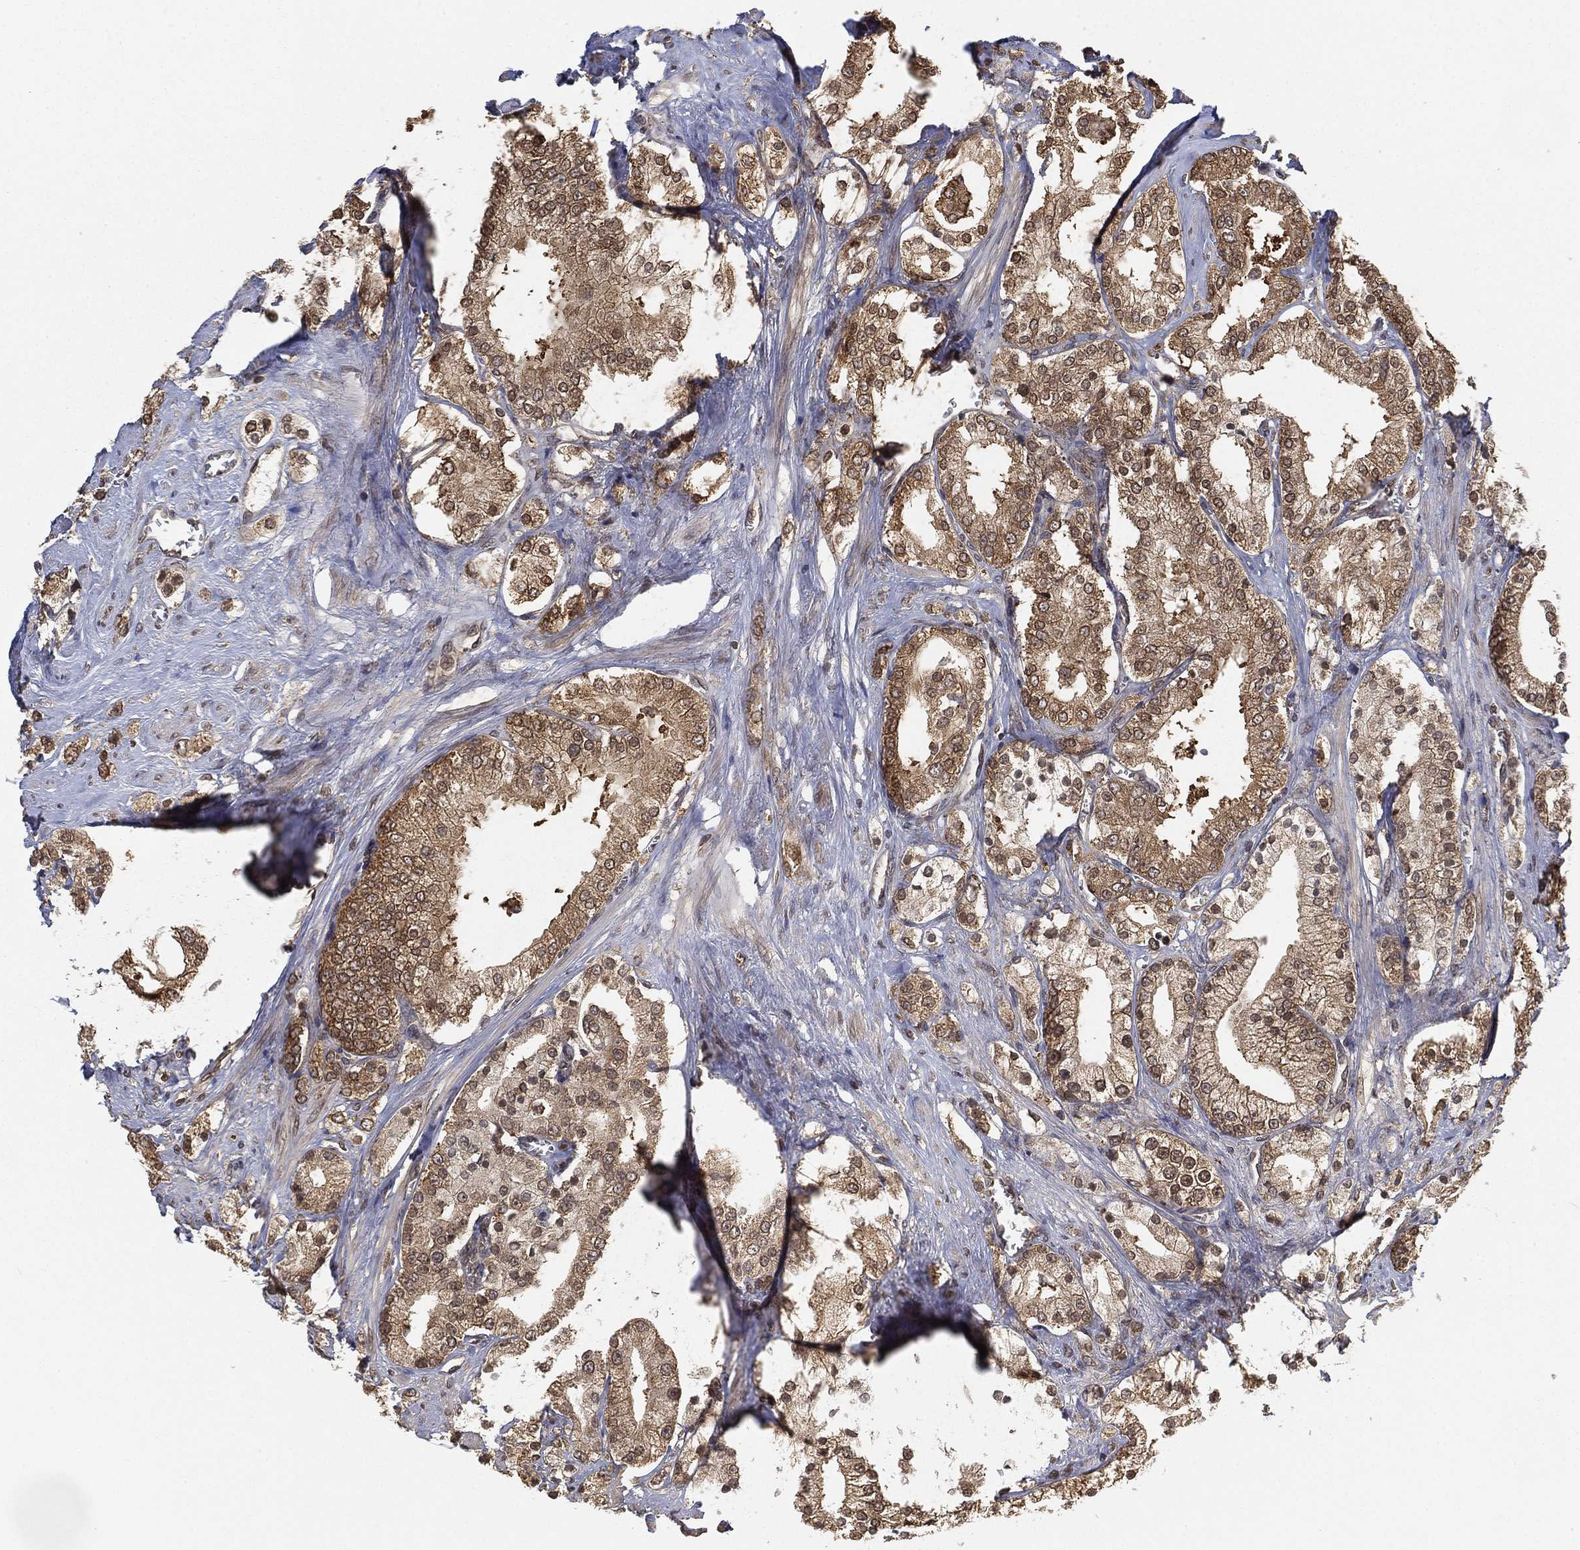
{"staining": {"intensity": "moderate", "quantity": ">75%", "location": "cytoplasmic/membranous"}, "tissue": "prostate cancer", "cell_type": "Tumor cells", "image_type": "cancer", "snomed": [{"axis": "morphology", "description": "Adenocarcinoma, NOS"}, {"axis": "topography", "description": "Prostate and seminal vesicle, NOS"}, {"axis": "topography", "description": "Prostate"}], "caption": "IHC of human prostate adenocarcinoma demonstrates medium levels of moderate cytoplasmic/membranous staining in about >75% of tumor cells.", "gene": "UBA5", "patient": {"sex": "male", "age": 67}}